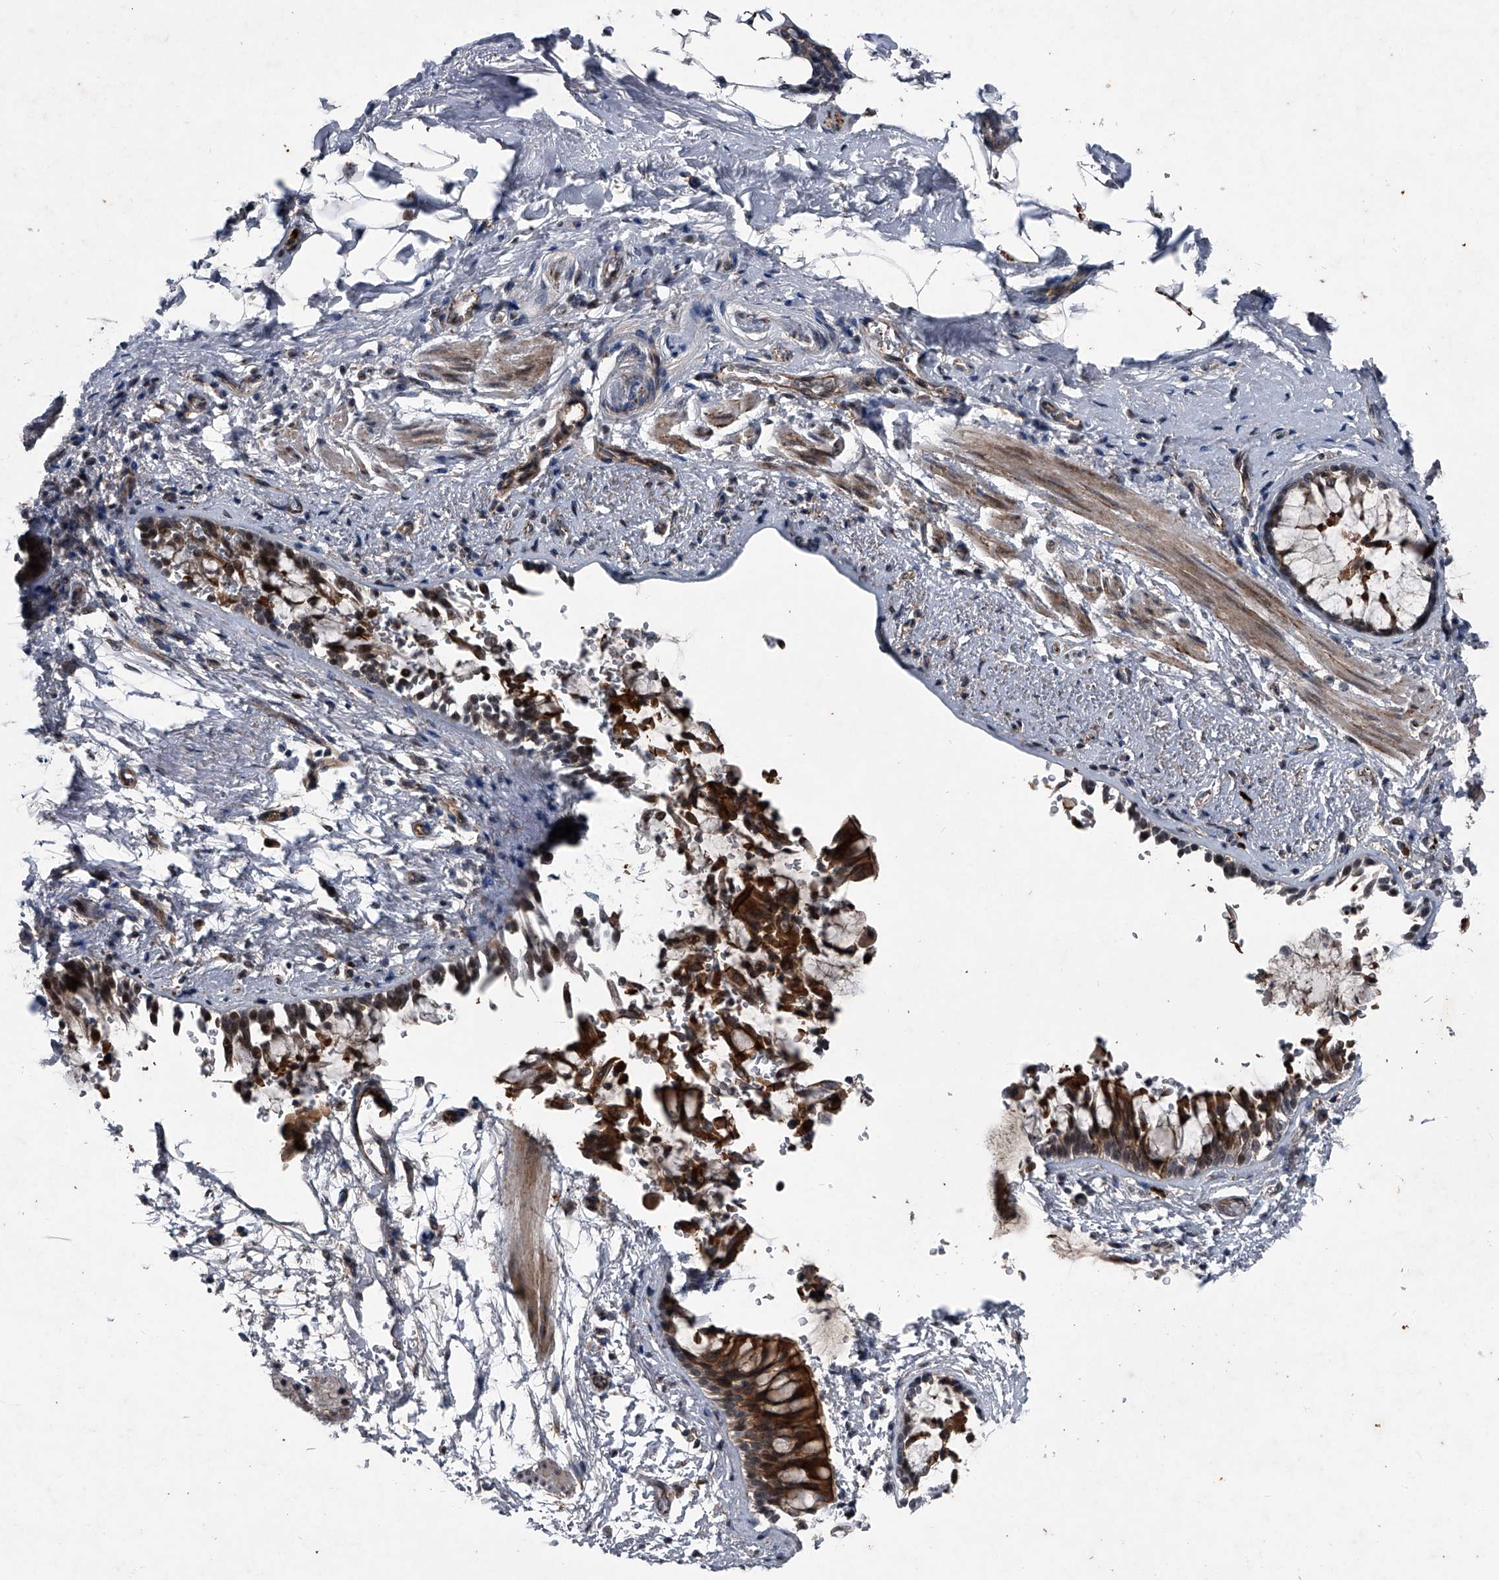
{"staining": {"intensity": "strong", "quantity": ">75%", "location": "cytoplasmic/membranous"}, "tissue": "bronchus", "cell_type": "Respiratory epithelial cells", "image_type": "normal", "snomed": [{"axis": "morphology", "description": "Normal tissue, NOS"}, {"axis": "morphology", "description": "Inflammation, NOS"}, {"axis": "topography", "description": "Cartilage tissue"}, {"axis": "topography", "description": "Bronchus"}, {"axis": "topography", "description": "Lung"}], "caption": "Human bronchus stained for a protein (brown) reveals strong cytoplasmic/membranous positive staining in approximately >75% of respiratory epithelial cells.", "gene": "MAPKAP1", "patient": {"sex": "female", "age": 64}}